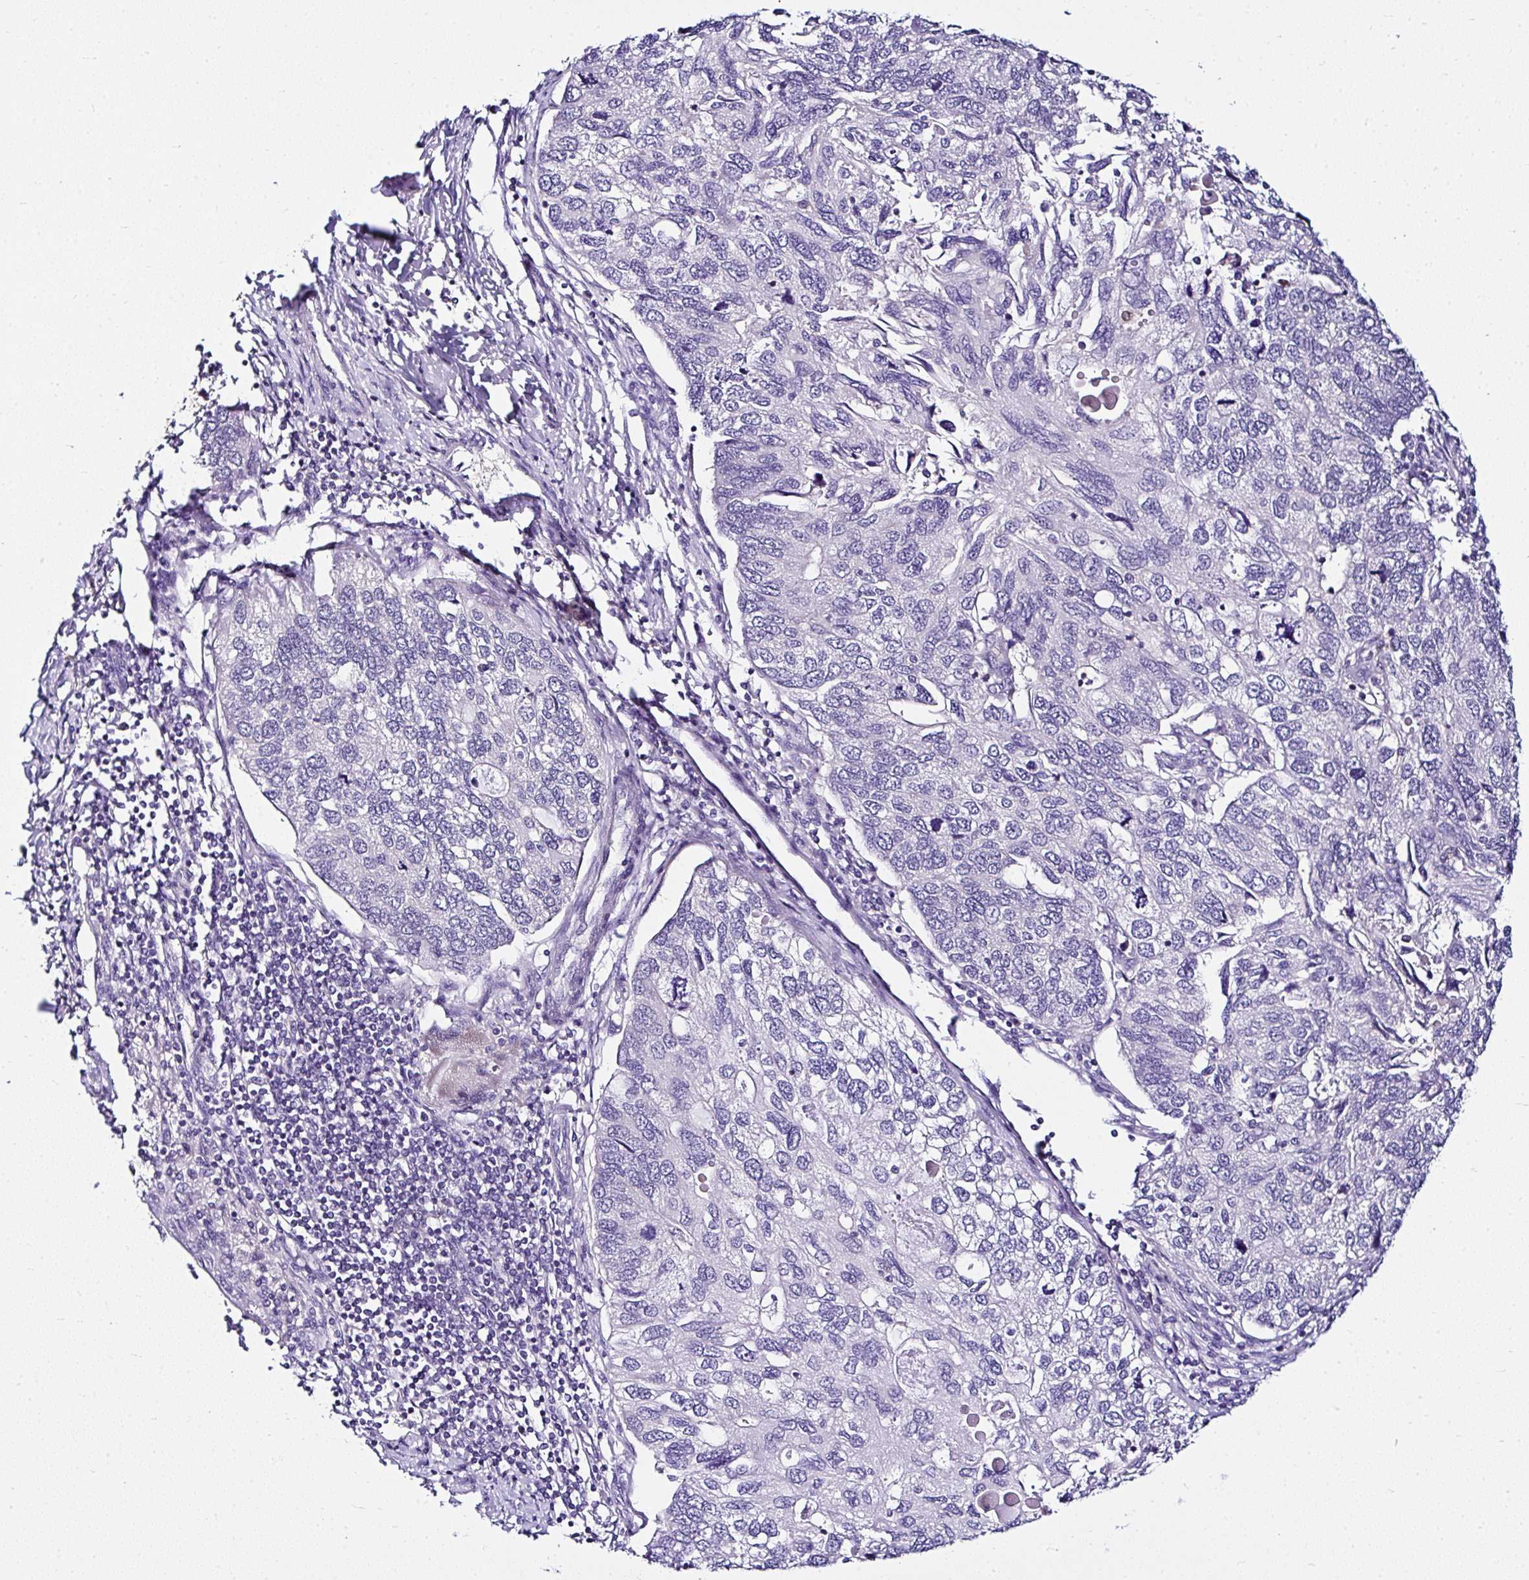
{"staining": {"intensity": "negative", "quantity": "none", "location": "none"}, "tissue": "endometrial cancer", "cell_type": "Tumor cells", "image_type": "cancer", "snomed": [{"axis": "morphology", "description": "Carcinoma, NOS"}, {"axis": "topography", "description": "Uterus"}], "caption": "A high-resolution image shows IHC staining of endometrial carcinoma, which demonstrates no significant positivity in tumor cells.", "gene": "DEPDC5", "patient": {"sex": "female", "age": 76}}